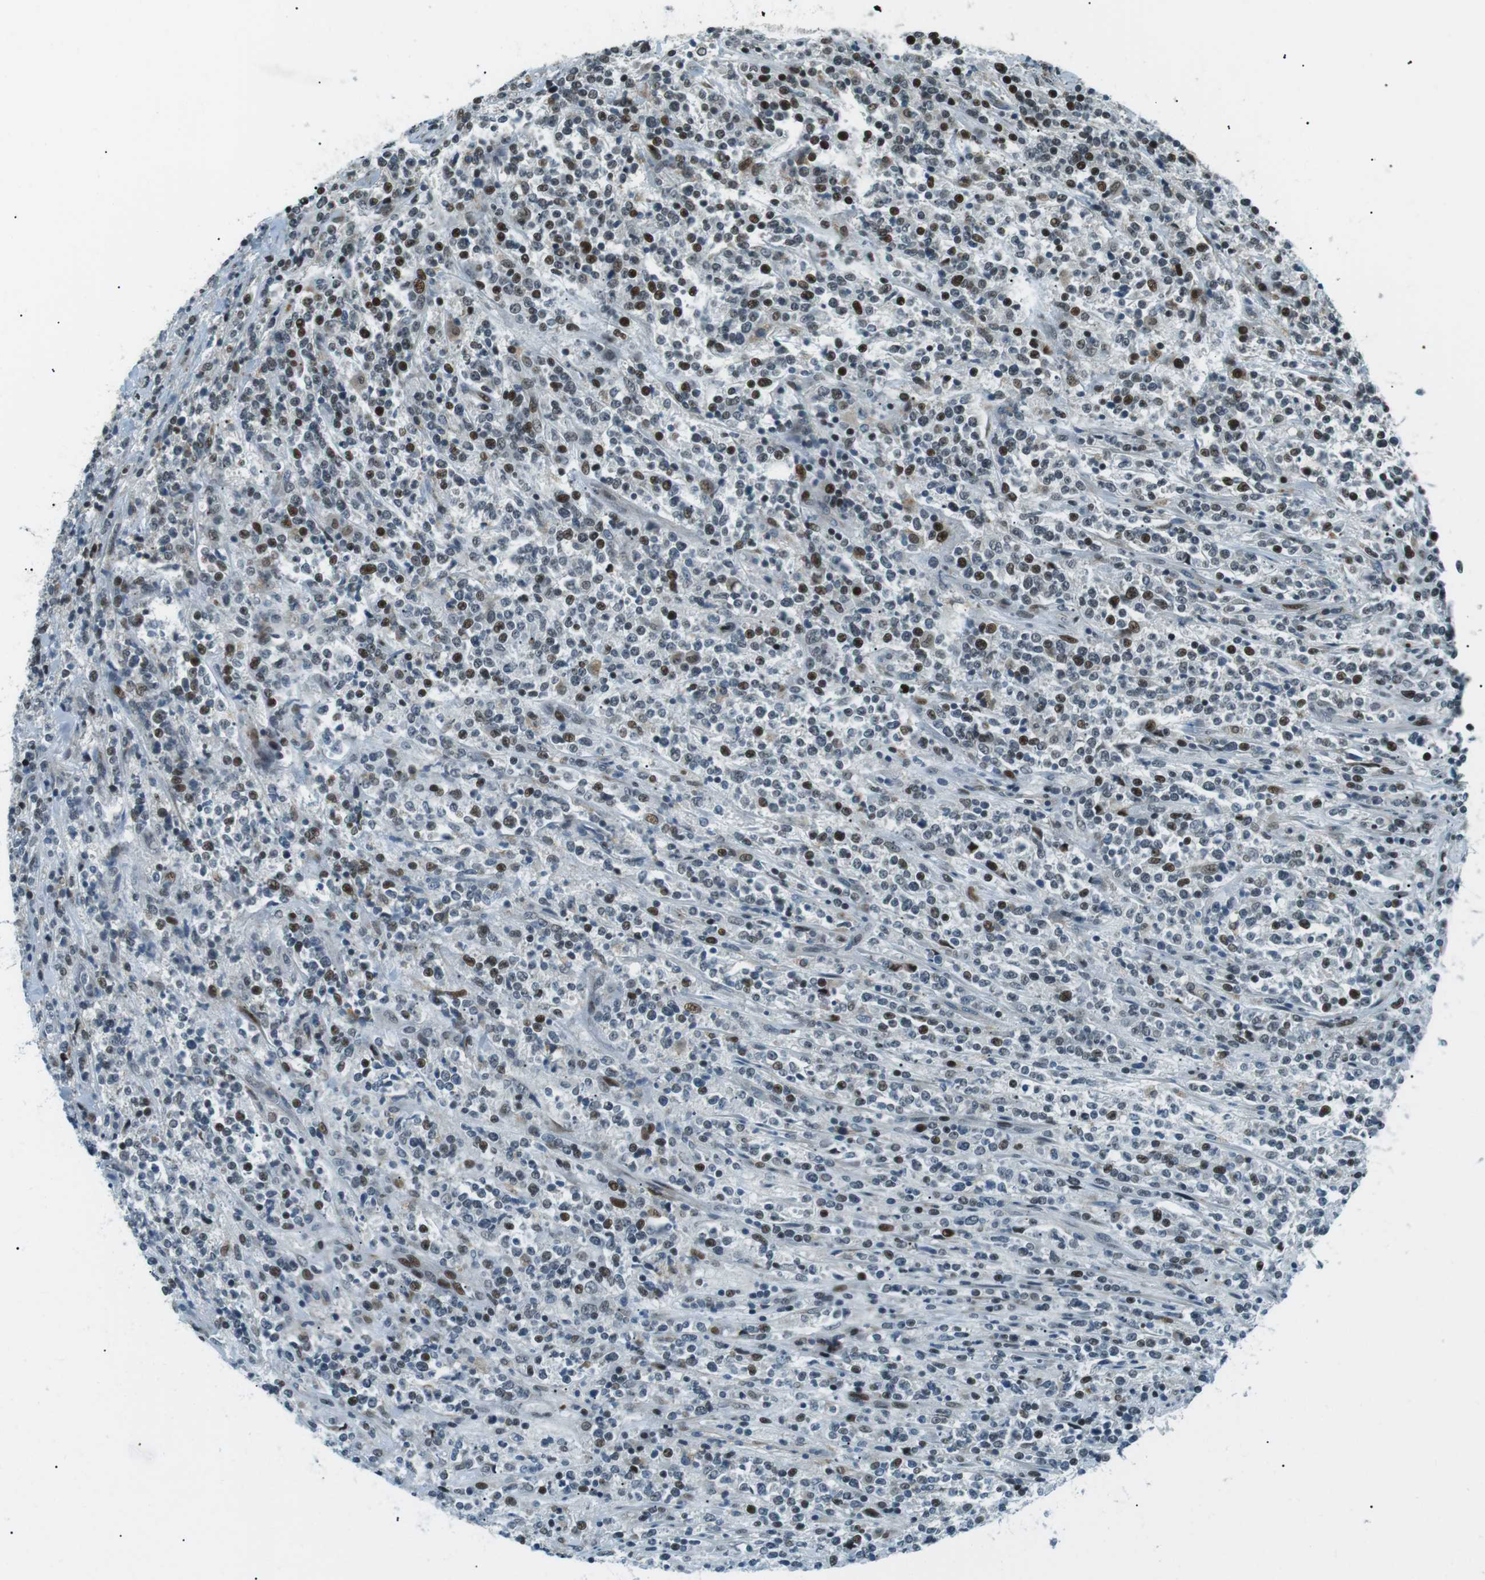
{"staining": {"intensity": "strong", "quantity": "25%-75%", "location": "nuclear"}, "tissue": "lymphoma", "cell_type": "Tumor cells", "image_type": "cancer", "snomed": [{"axis": "morphology", "description": "Malignant lymphoma, non-Hodgkin's type, High grade"}, {"axis": "topography", "description": "Soft tissue"}], "caption": "IHC (DAB (3,3'-diaminobenzidine)) staining of high-grade malignant lymphoma, non-Hodgkin's type shows strong nuclear protein positivity in about 25%-75% of tumor cells.", "gene": "PJA1", "patient": {"sex": "male", "age": 18}}